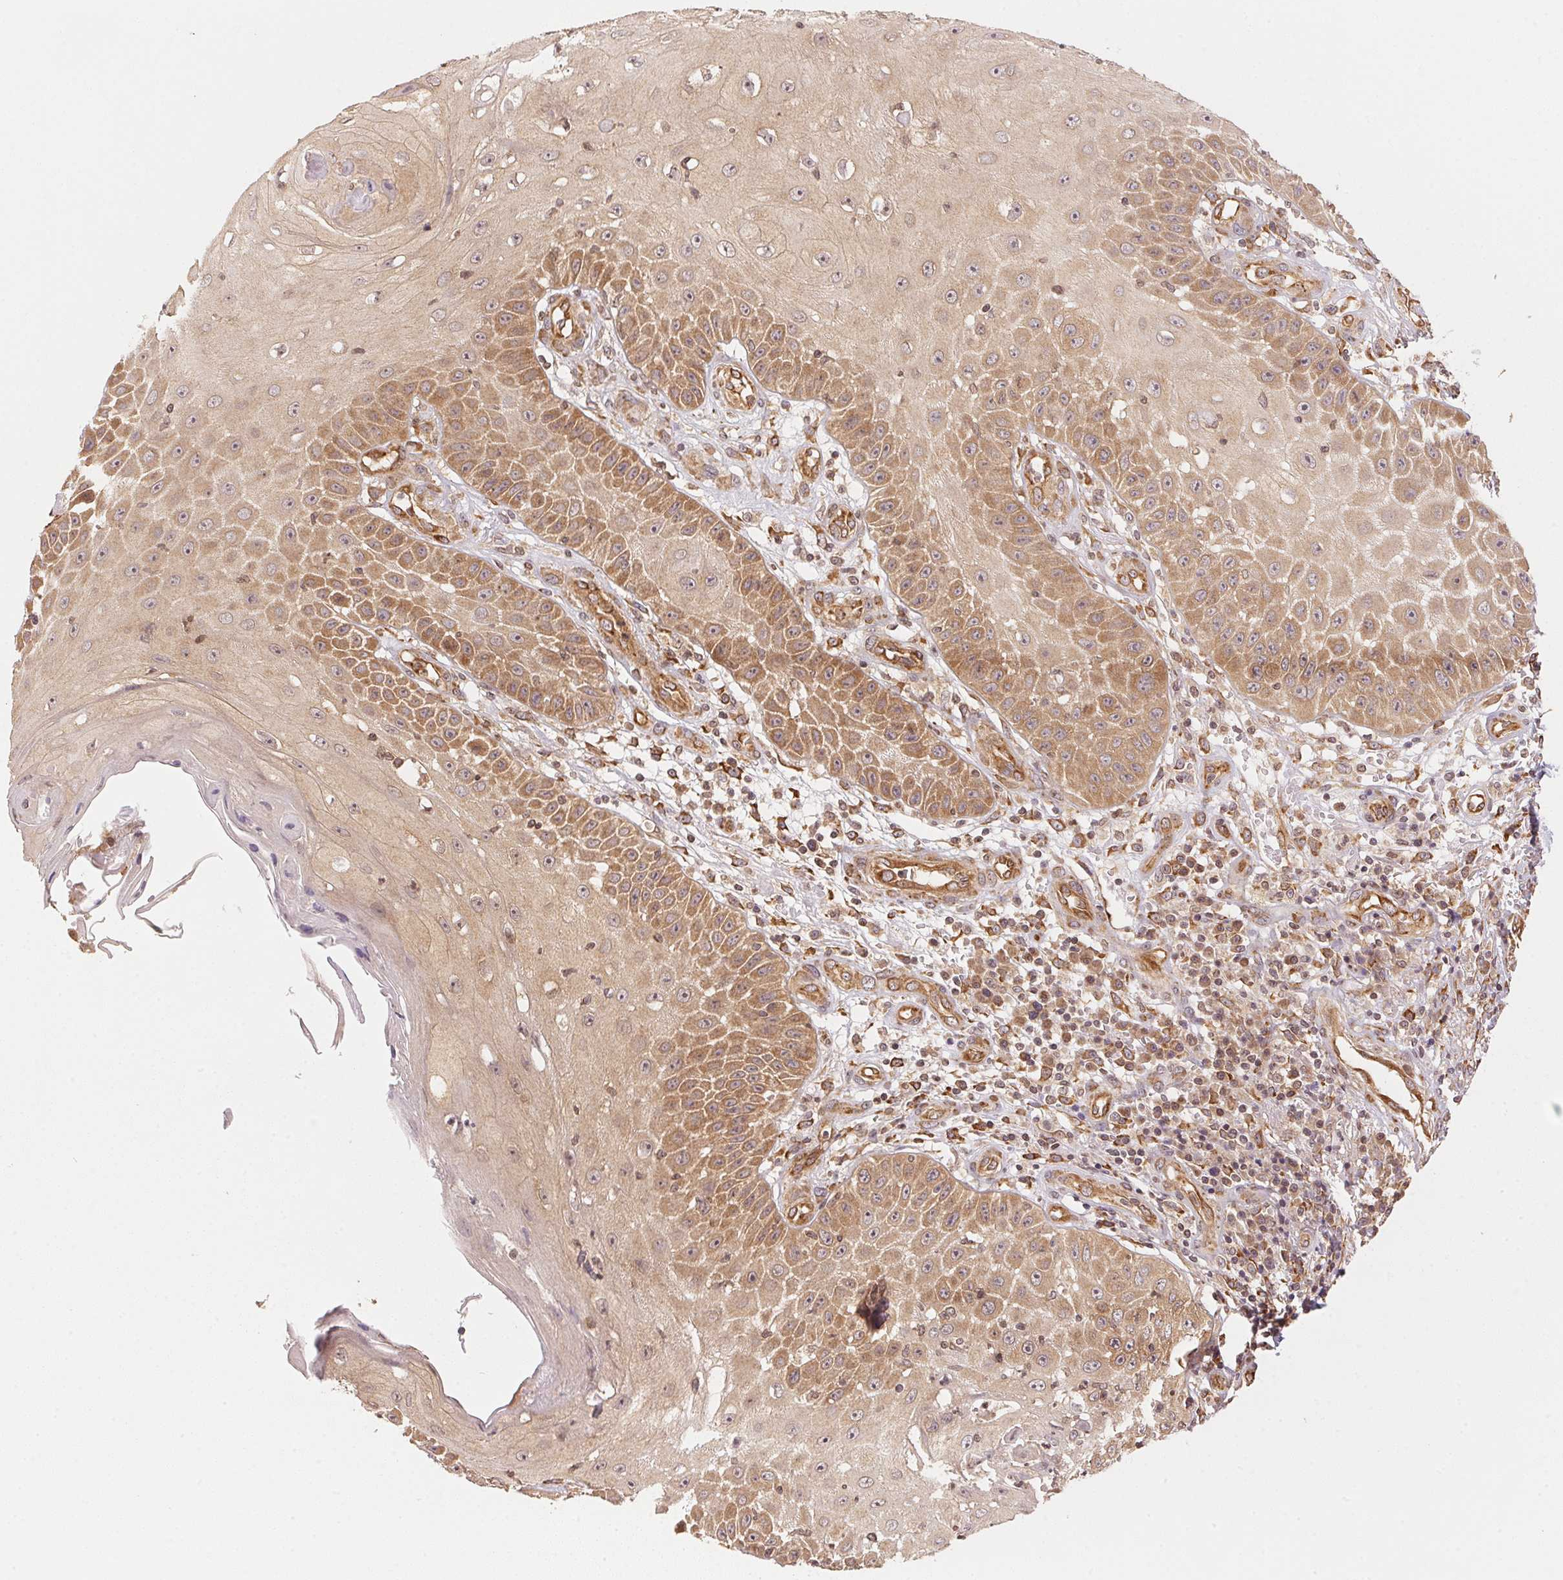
{"staining": {"intensity": "moderate", "quantity": "25%-75%", "location": "cytoplasmic/membranous,nuclear"}, "tissue": "skin cancer", "cell_type": "Tumor cells", "image_type": "cancer", "snomed": [{"axis": "morphology", "description": "Squamous cell carcinoma, NOS"}, {"axis": "topography", "description": "Skin"}], "caption": "Squamous cell carcinoma (skin) was stained to show a protein in brown. There is medium levels of moderate cytoplasmic/membranous and nuclear expression in about 25%-75% of tumor cells. (DAB IHC with brightfield microscopy, high magnification).", "gene": "STRN4", "patient": {"sex": "male", "age": 70}}